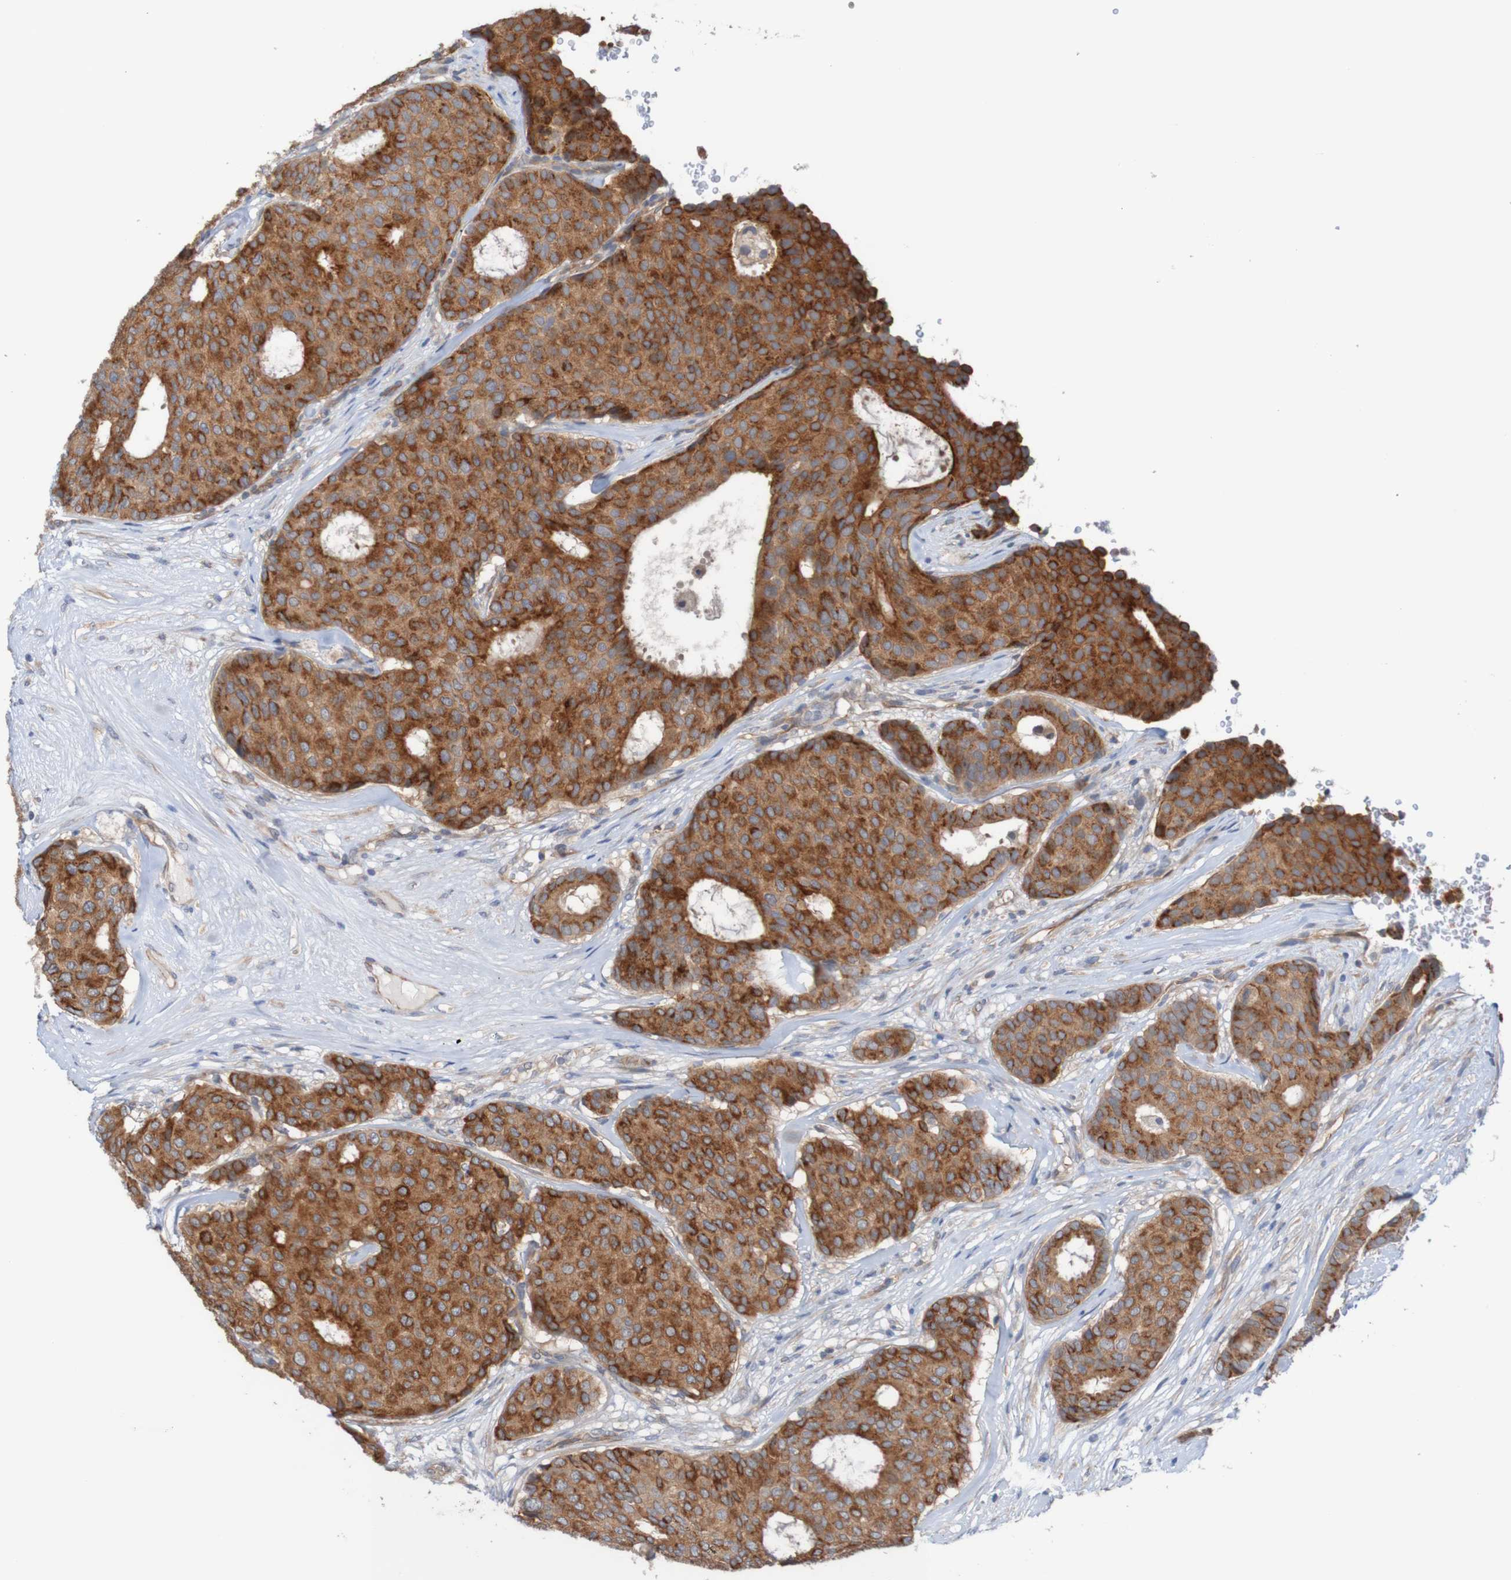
{"staining": {"intensity": "strong", "quantity": ">75%", "location": "cytoplasmic/membranous"}, "tissue": "breast cancer", "cell_type": "Tumor cells", "image_type": "cancer", "snomed": [{"axis": "morphology", "description": "Duct carcinoma"}, {"axis": "topography", "description": "Breast"}], "caption": "This is a micrograph of immunohistochemistry (IHC) staining of intraductal carcinoma (breast), which shows strong expression in the cytoplasmic/membranous of tumor cells.", "gene": "ST8SIA6", "patient": {"sex": "female", "age": 75}}